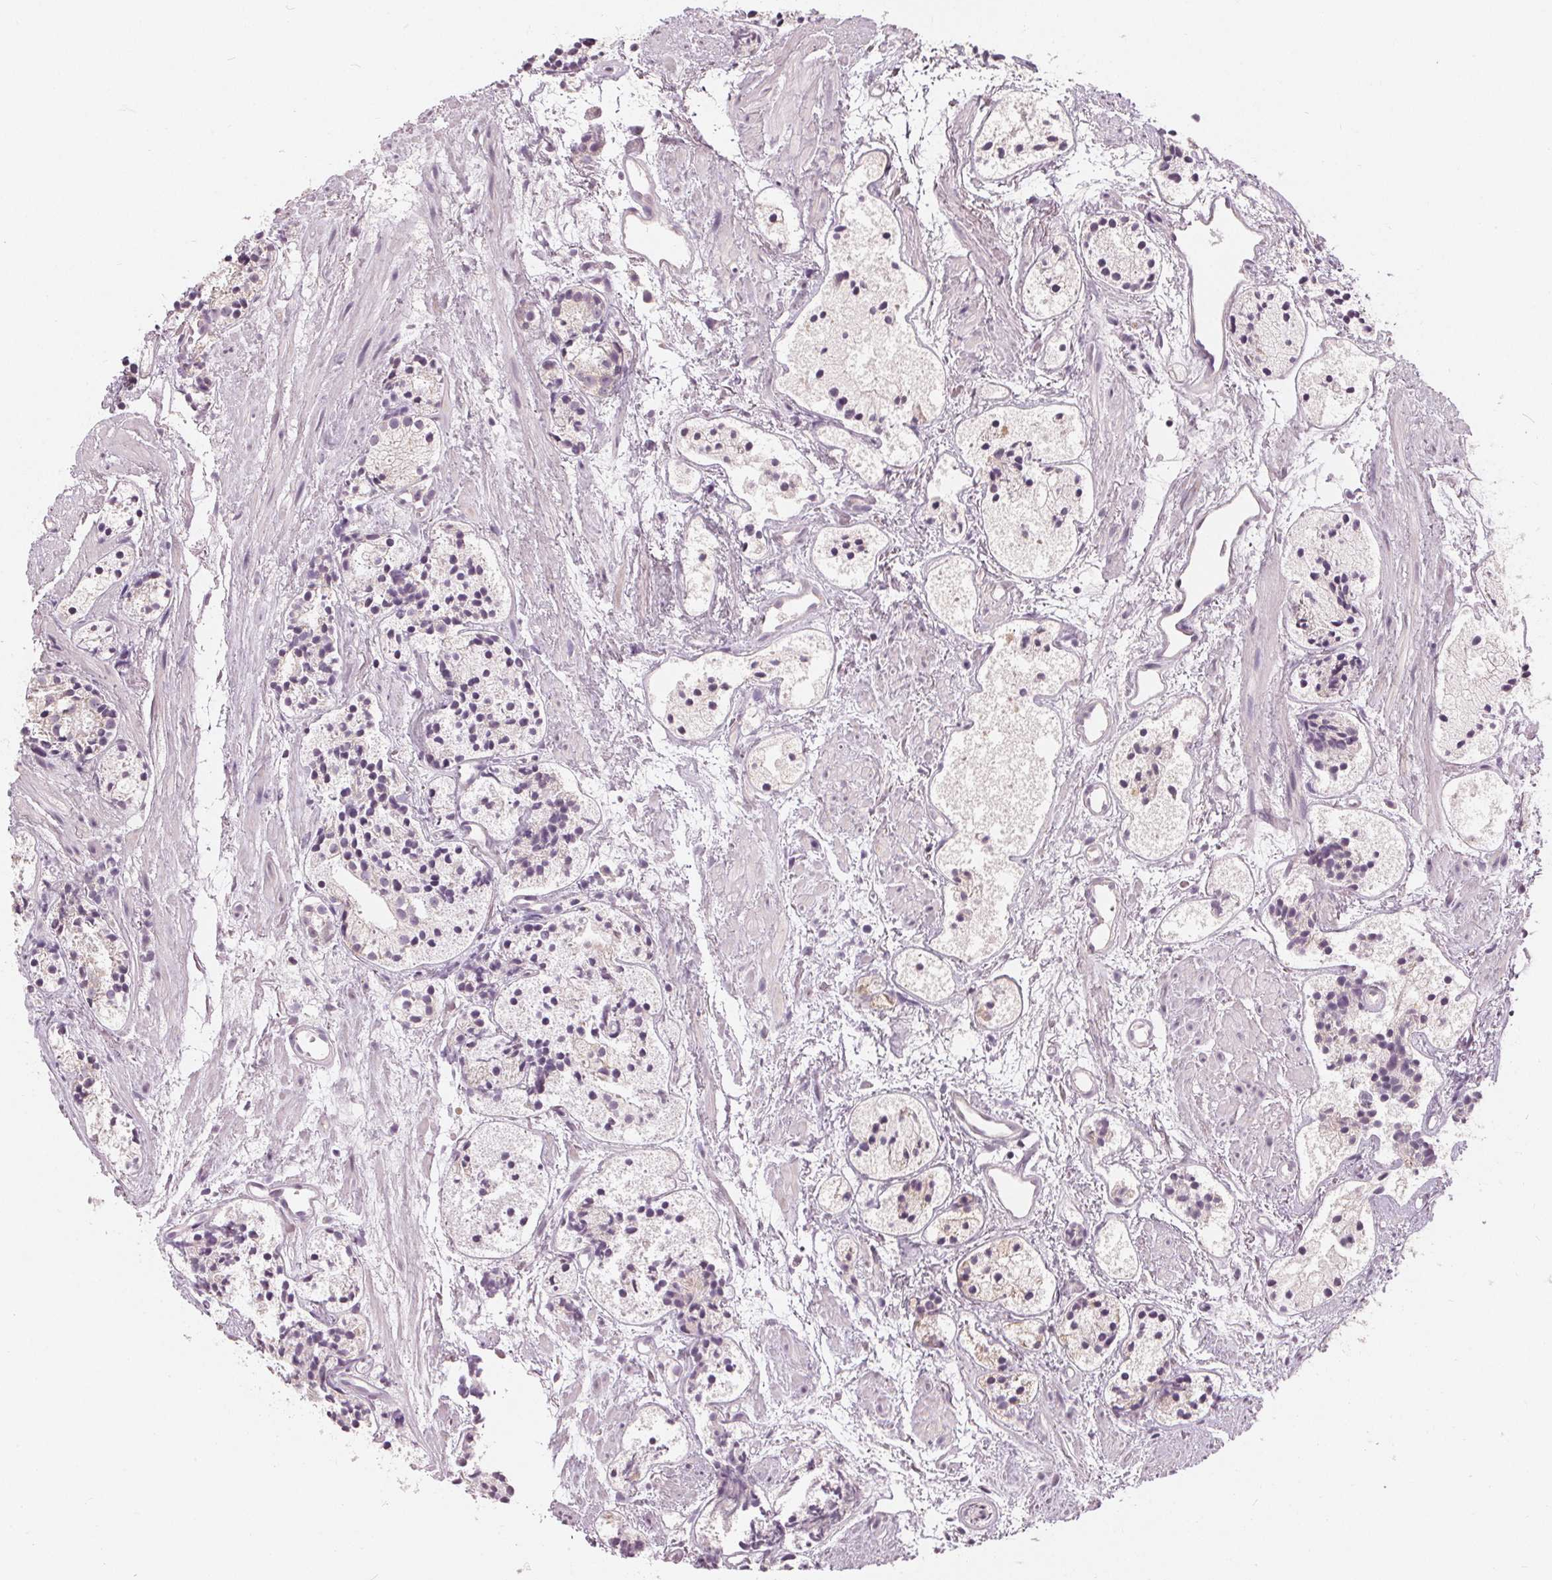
{"staining": {"intensity": "negative", "quantity": "none", "location": "none"}, "tissue": "prostate cancer", "cell_type": "Tumor cells", "image_type": "cancer", "snomed": [{"axis": "morphology", "description": "Adenocarcinoma, High grade"}, {"axis": "topography", "description": "Prostate"}], "caption": "IHC micrograph of neoplastic tissue: prostate high-grade adenocarcinoma stained with DAB (3,3'-diaminobenzidine) displays no significant protein expression in tumor cells.", "gene": "TRIM60", "patient": {"sex": "male", "age": 85}}